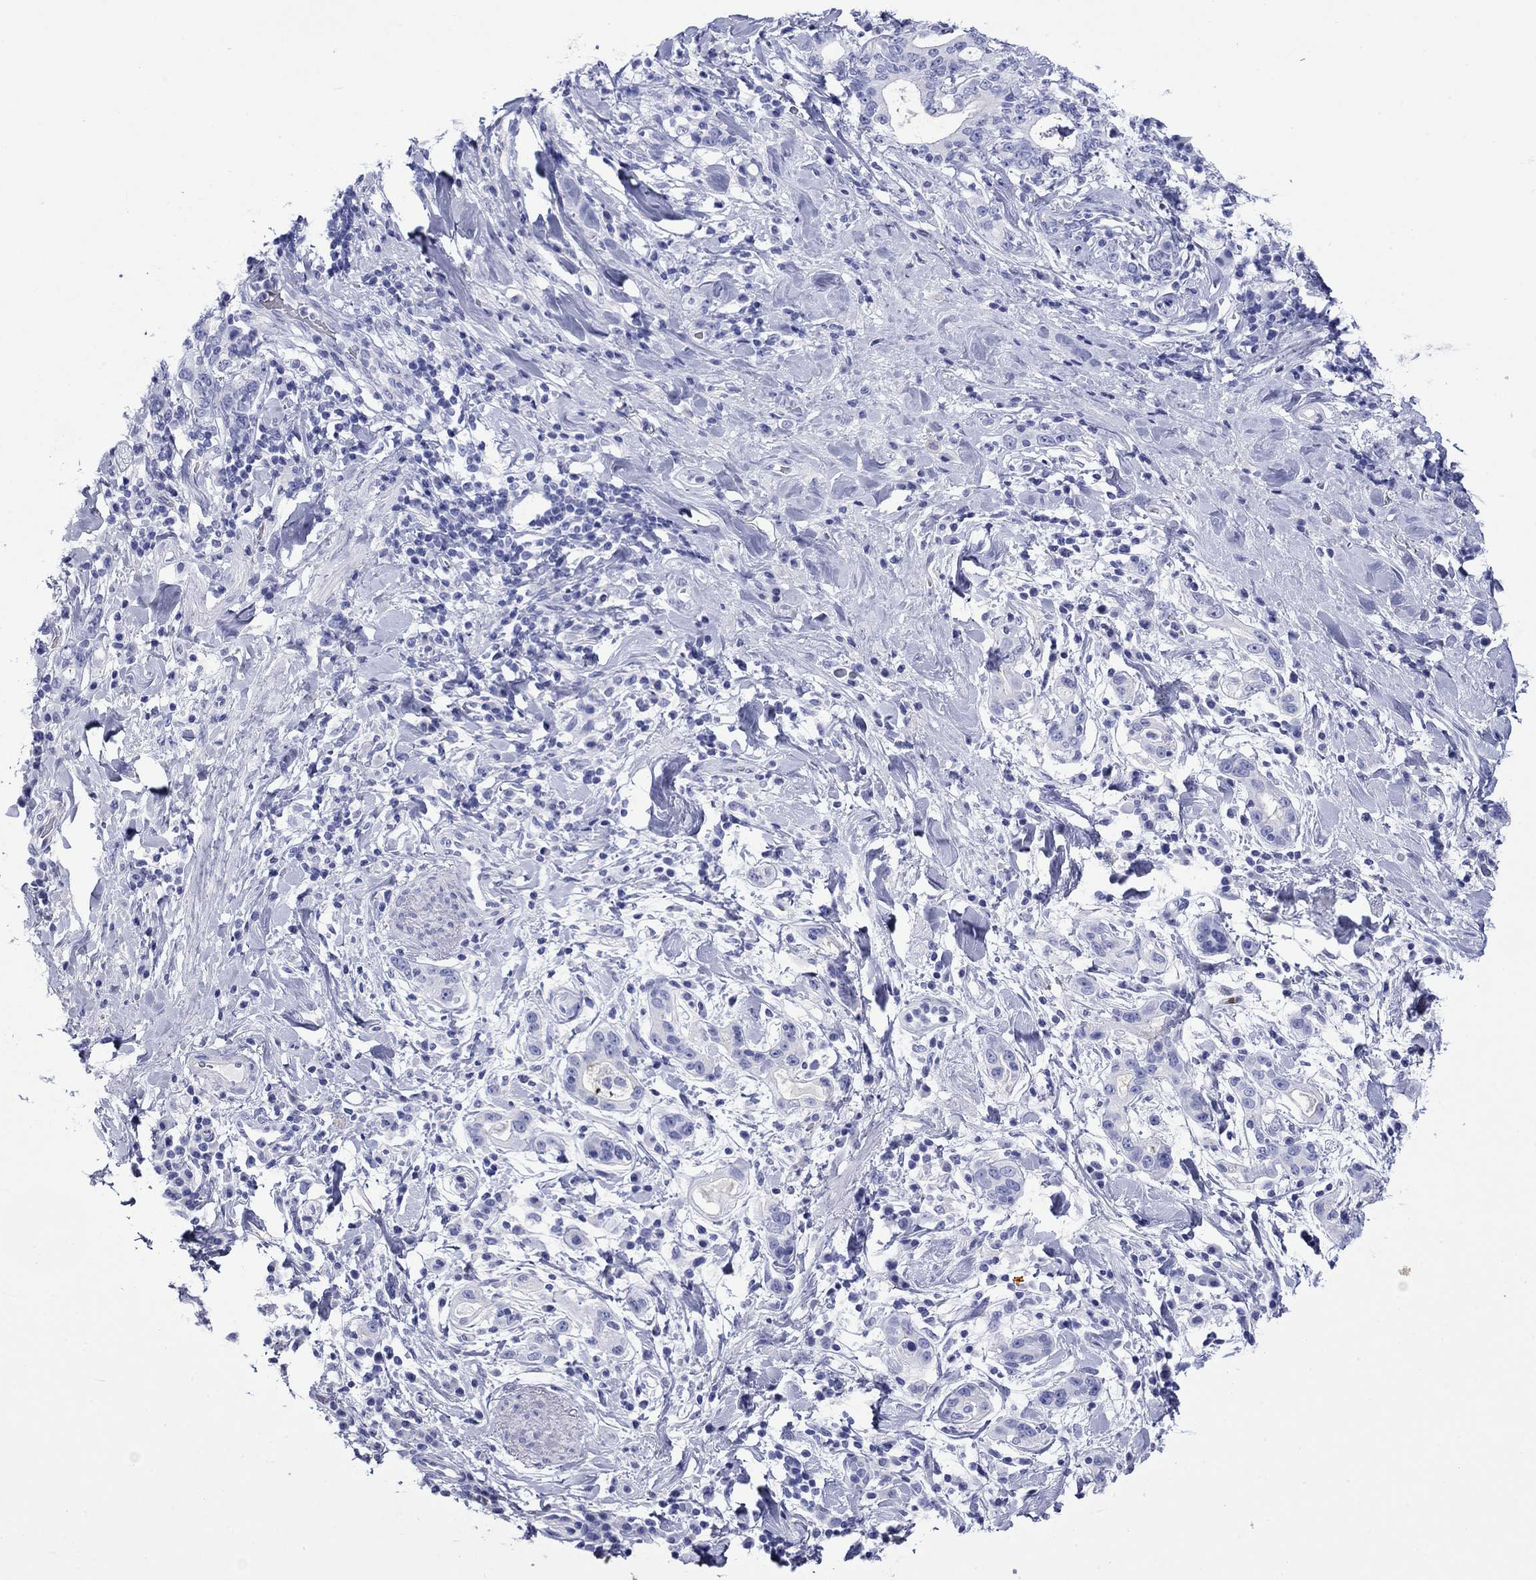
{"staining": {"intensity": "negative", "quantity": "none", "location": "none"}, "tissue": "stomach cancer", "cell_type": "Tumor cells", "image_type": "cancer", "snomed": [{"axis": "morphology", "description": "Adenocarcinoma, NOS"}, {"axis": "topography", "description": "Stomach"}], "caption": "A photomicrograph of human adenocarcinoma (stomach) is negative for staining in tumor cells. Nuclei are stained in blue.", "gene": "ROM1", "patient": {"sex": "male", "age": 79}}